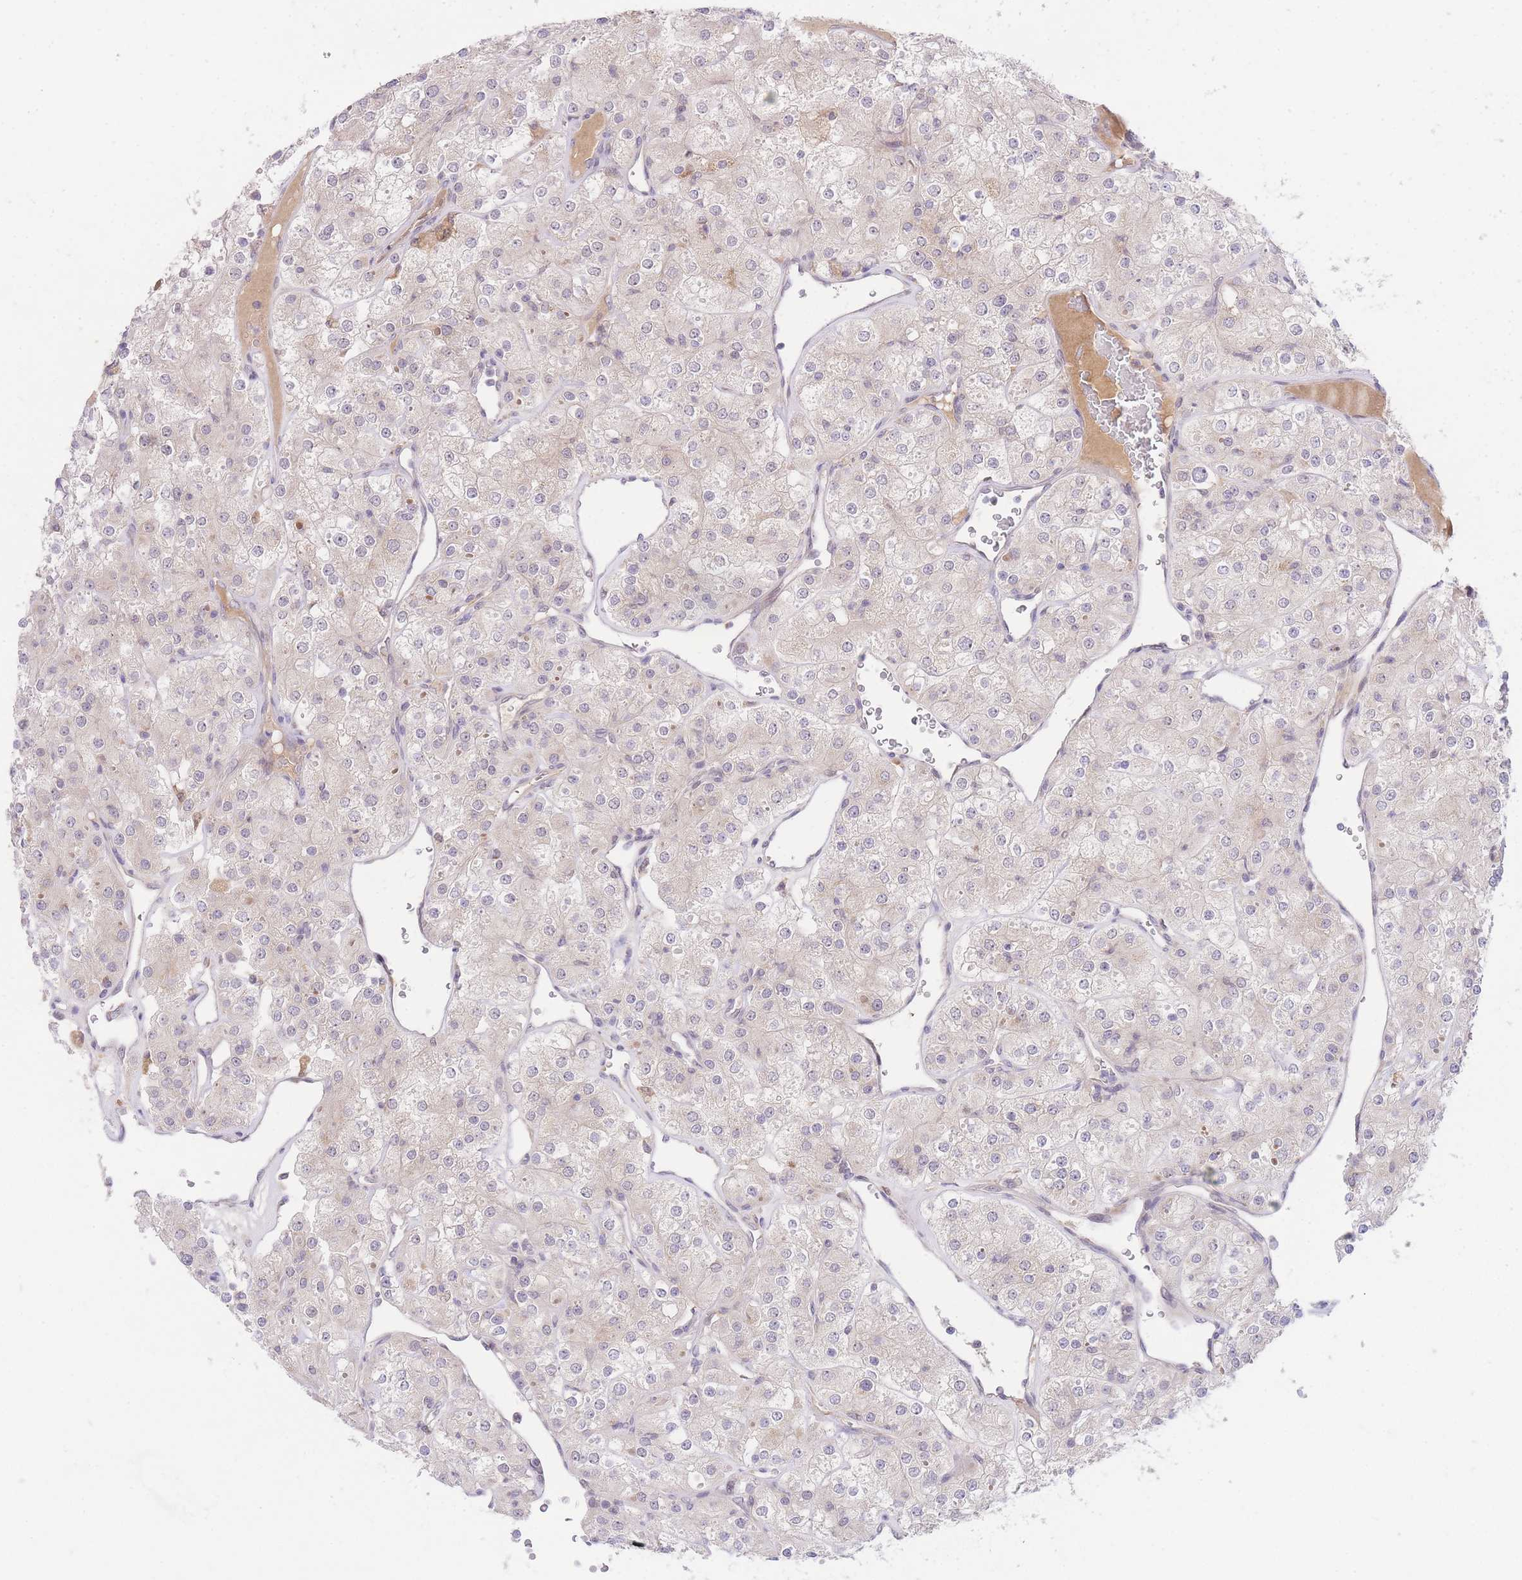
{"staining": {"intensity": "negative", "quantity": "none", "location": "none"}, "tissue": "renal cancer", "cell_type": "Tumor cells", "image_type": "cancer", "snomed": [{"axis": "morphology", "description": "Adenocarcinoma, NOS"}, {"axis": "topography", "description": "Kidney"}], "caption": "Photomicrograph shows no significant protein expression in tumor cells of adenocarcinoma (renal).", "gene": "SLC25A33", "patient": {"sex": "male", "age": 77}}